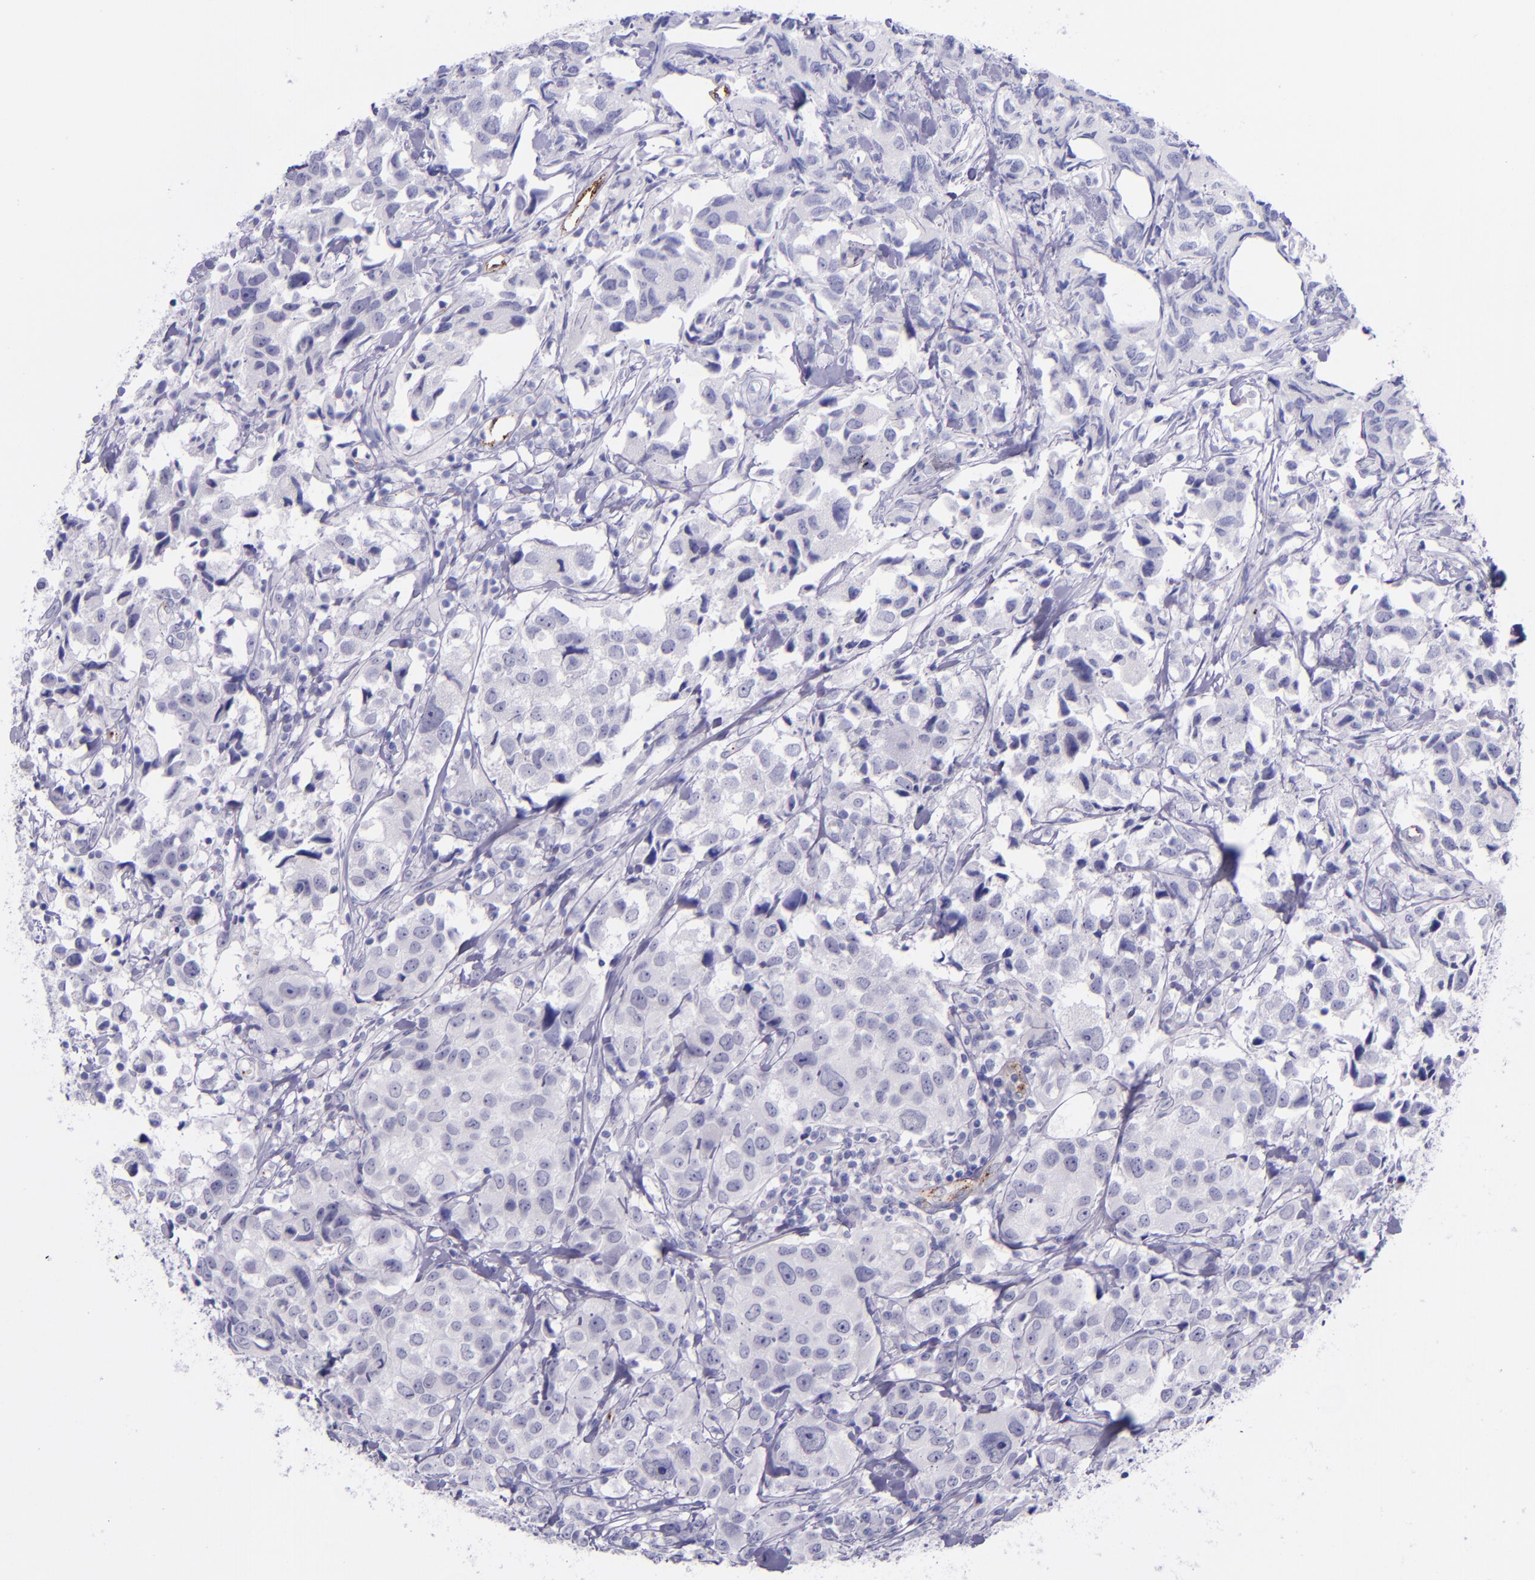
{"staining": {"intensity": "negative", "quantity": "none", "location": "none"}, "tissue": "urothelial cancer", "cell_type": "Tumor cells", "image_type": "cancer", "snomed": [{"axis": "morphology", "description": "Urothelial carcinoma, High grade"}, {"axis": "topography", "description": "Urinary bladder"}], "caption": "A photomicrograph of high-grade urothelial carcinoma stained for a protein shows no brown staining in tumor cells. (DAB immunohistochemistry with hematoxylin counter stain).", "gene": "SELE", "patient": {"sex": "female", "age": 75}}